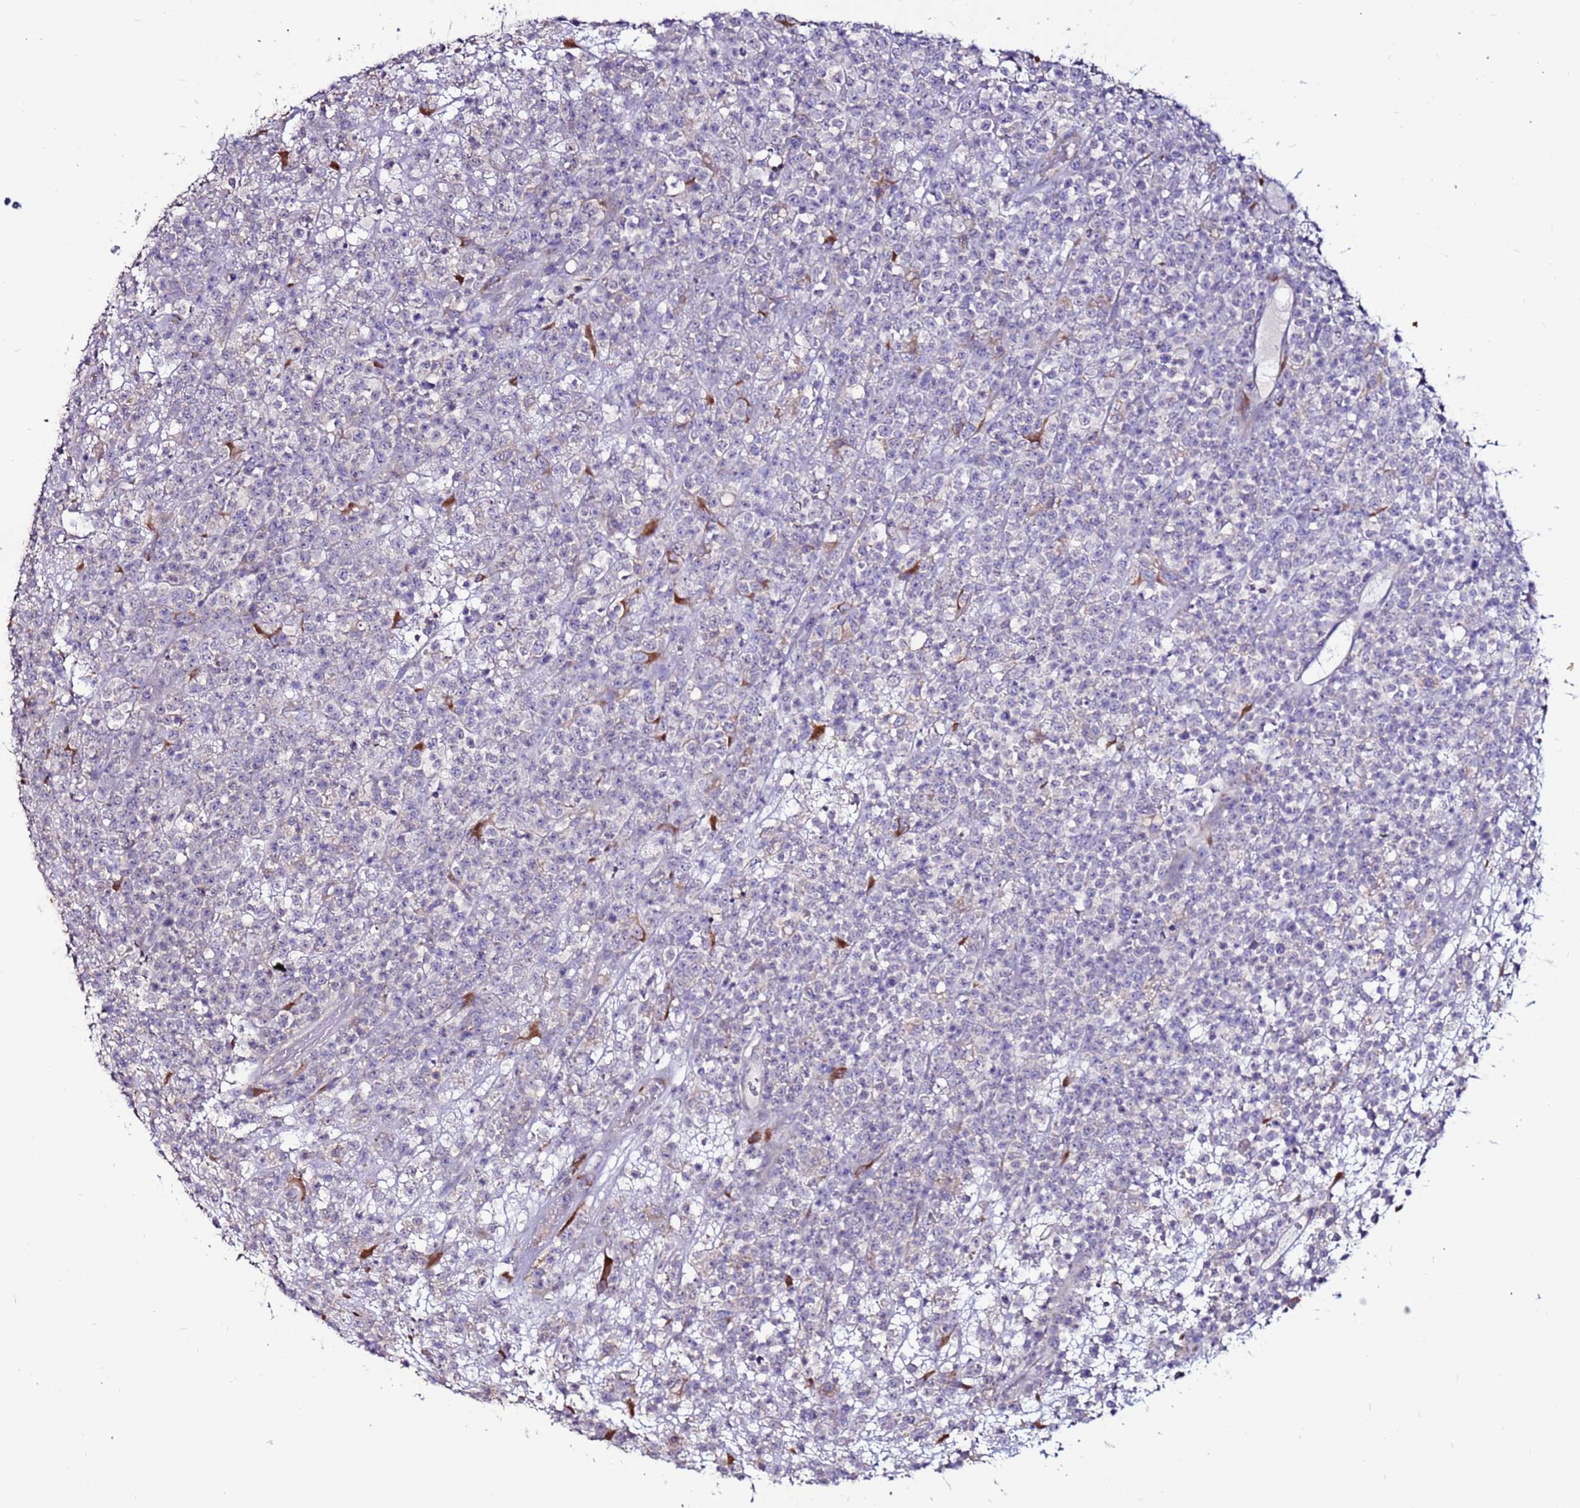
{"staining": {"intensity": "negative", "quantity": "none", "location": "none"}, "tissue": "lymphoma", "cell_type": "Tumor cells", "image_type": "cancer", "snomed": [{"axis": "morphology", "description": "Malignant lymphoma, non-Hodgkin's type, High grade"}, {"axis": "topography", "description": "Colon"}], "caption": "DAB (3,3'-diaminobenzidine) immunohistochemical staining of lymphoma reveals no significant positivity in tumor cells.", "gene": "SLC44A3", "patient": {"sex": "female", "age": 53}}